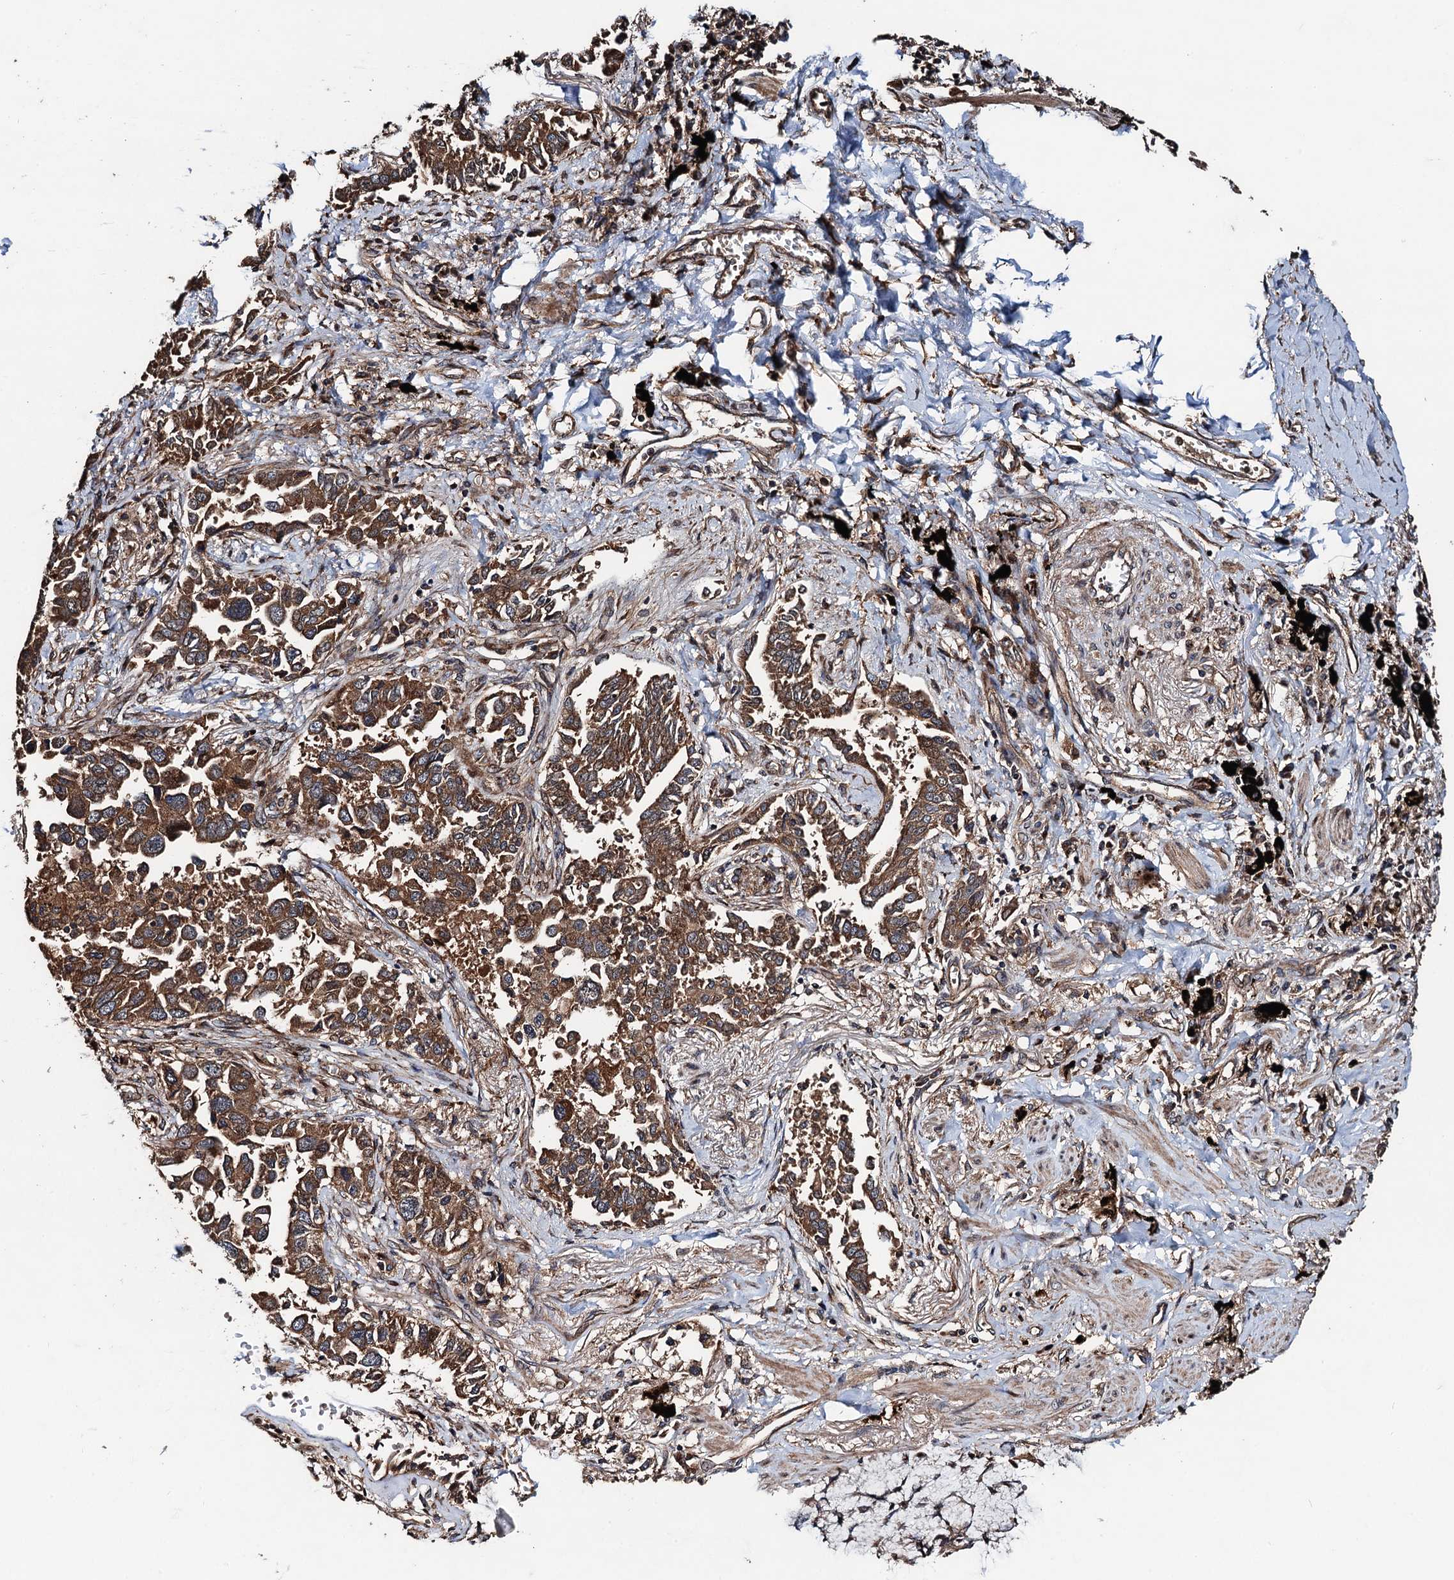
{"staining": {"intensity": "moderate", "quantity": ">75%", "location": "cytoplasmic/membranous"}, "tissue": "lung cancer", "cell_type": "Tumor cells", "image_type": "cancer", "snomed": [{"axis": "morphology", "description": "Adenocarcinoma, NOS"}, {"axis": "topography", "description": "Lung"}], "caption": "An image of lung adenocarcinoma stained for a protein displays moderate cytoplasmic/membranous brown staining in tumor cells.", "gene": "TMEM39B", "patient": {"sex": "male", "age": 67}}